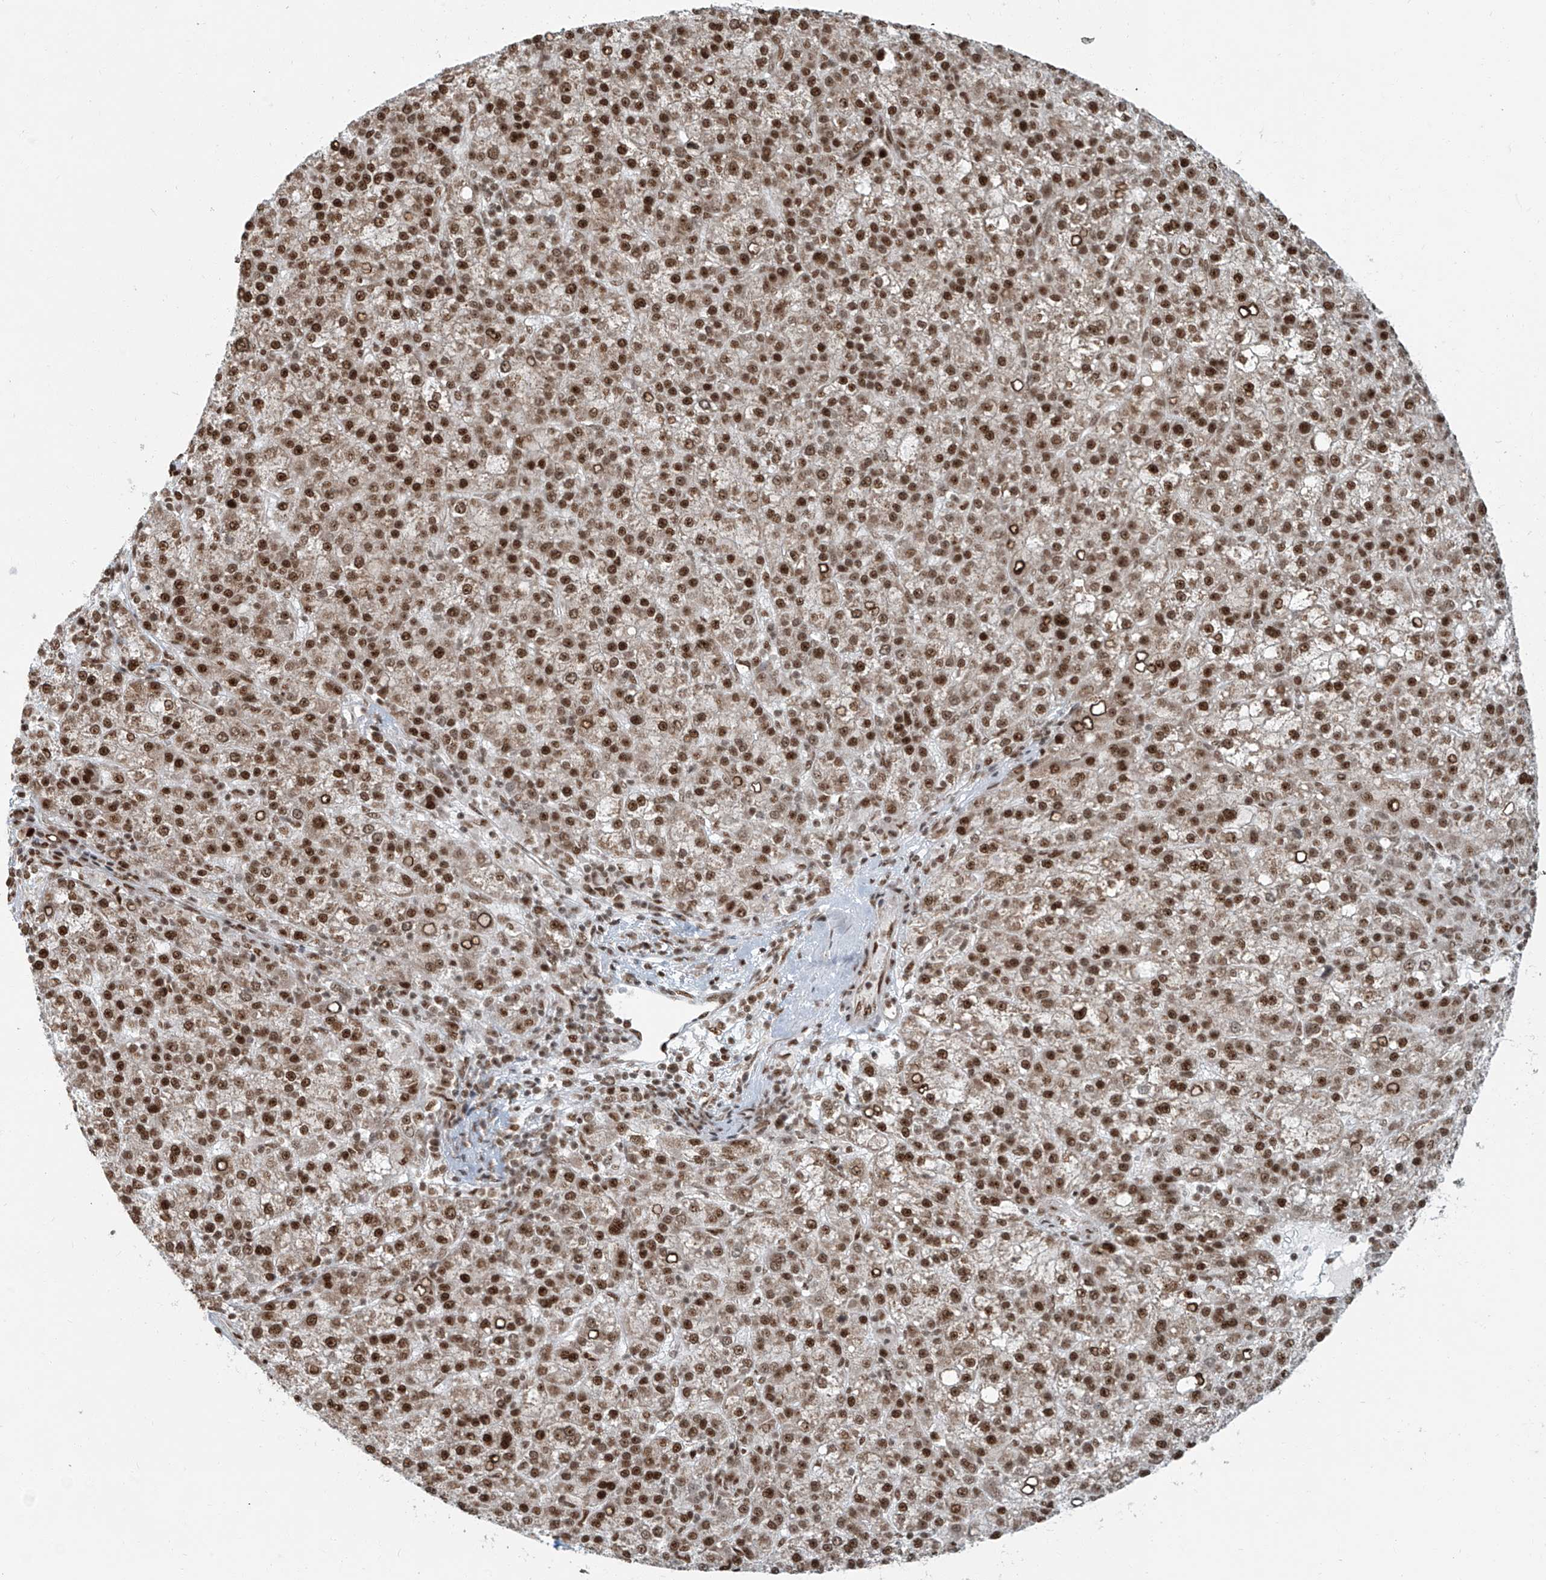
{"staining": {"intensity": "strong", "quantity": ">75%", "location": "nuclear"}, "tissue": "liver cancer", "cell_type": "Tumor cells", "image_type": "cancer", "snomed": [{"axis": "morphology", "description": "Carcinoma, Hepatocellular, NOS"}, {"axis": "topography", "description": "Liver"}], "caption": "Immunohistochemical staining of human liver cancer shows strong nuclear protein staining in approximately >75% of tumor cells. (Stains: DAB (3,3'-diaminobenzidine) in brown, nuclei in blue, Microscopy: brightfield microscopy at high magnification).", "gene": "FAM193B", "patient": {"sex": "female", "age": 58}}